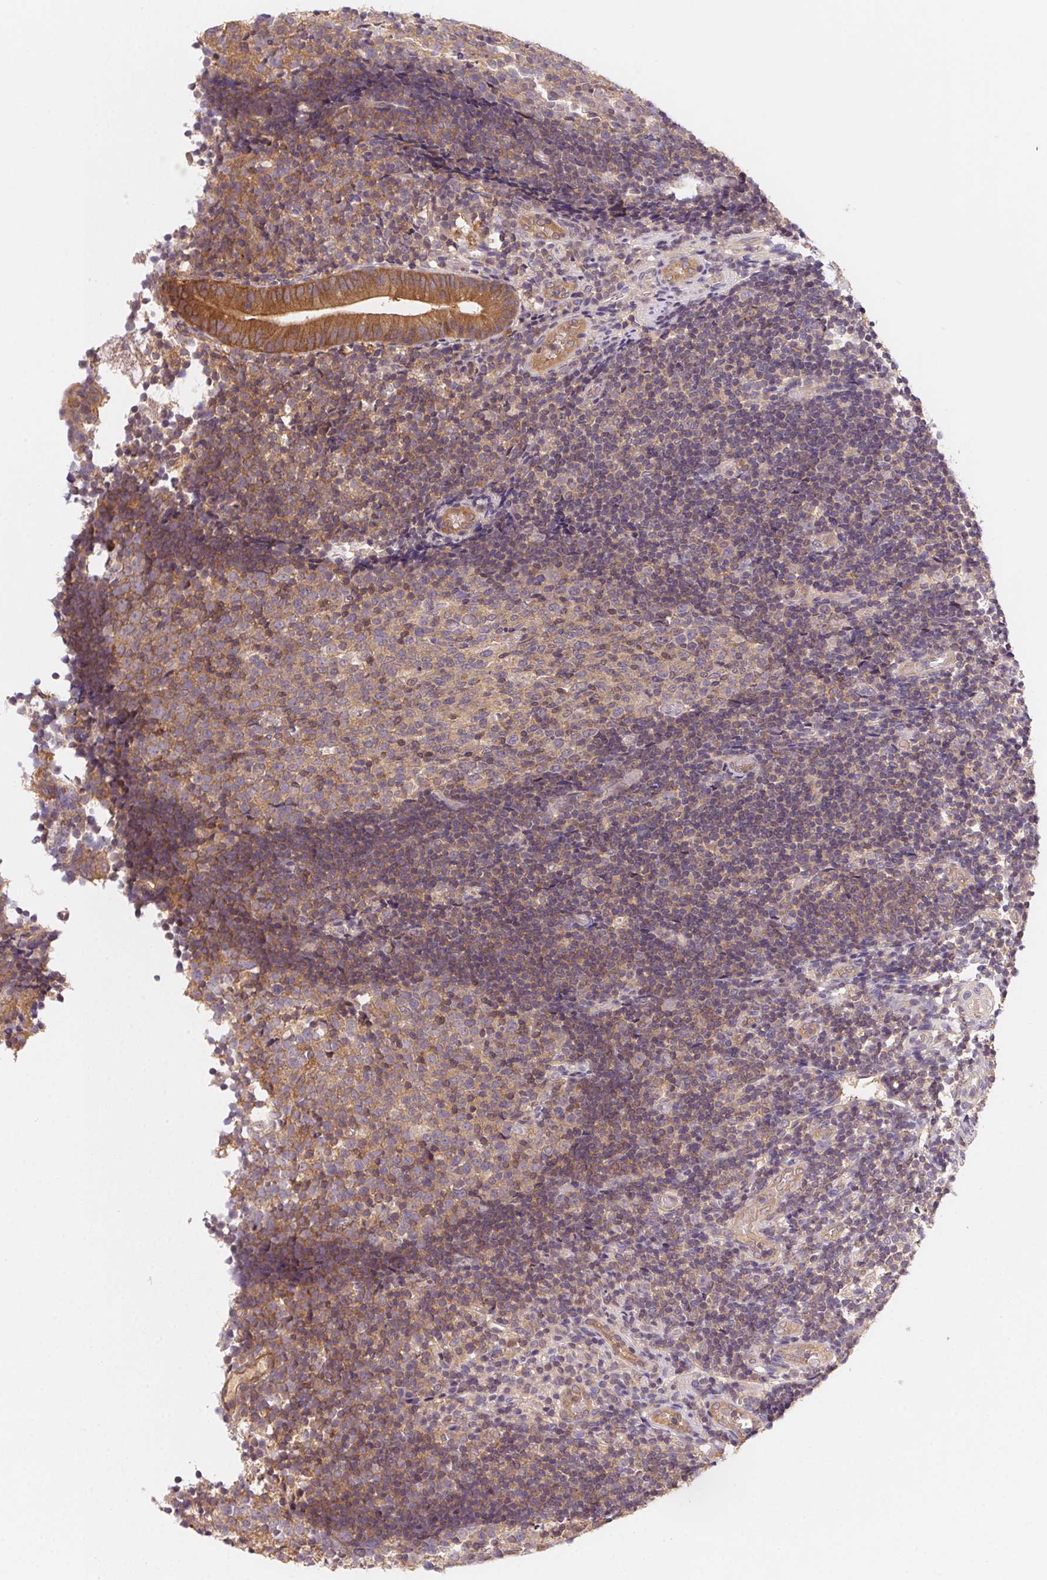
{"staining": {"intensity": "moderate", "quantity": ">75%", "location": "cytoplasmic/membranous"}, "tissue": "appendix", "cell_type": "Glandular cells", "image_type": "normal", "snomed": [{"axis": "morphology", "description": "Normal tissue, NOS"}, {"axis": "topography", "description": "Appendix"}], "caption": "Approximately >75% of glandular cells in benign appendix demonstrate moderate cytoplasmic/membranous protein positivity as visualized by brown immunohistochemical staining.", "gene": "PRKAA1", "patient": {"sex": "female", "age": 32}}